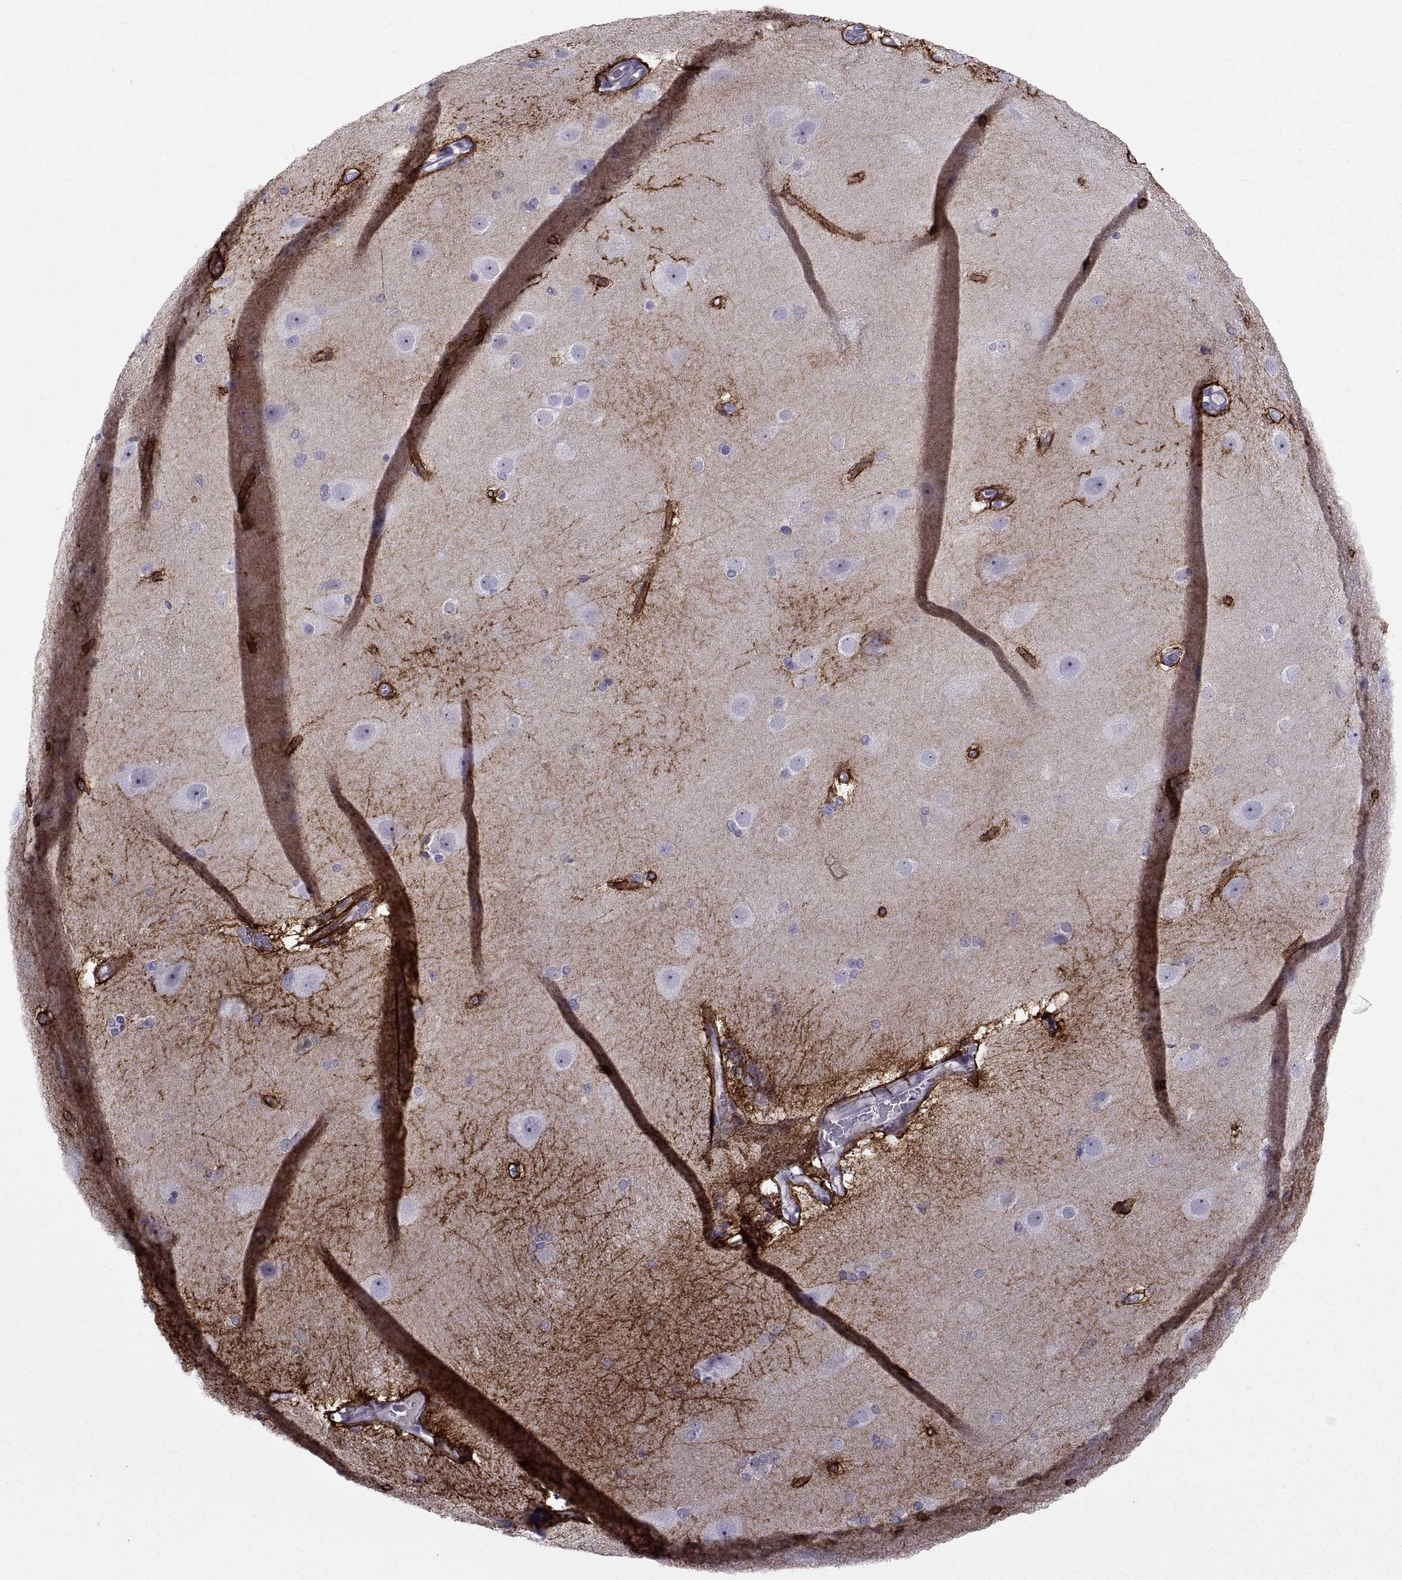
{"staining": {"intensity": "strong", "quantity": "<25%", "location": "cytoplasmic/membranous"}, "tissue": "hippocampus", "cell_type": "Glial cells", "image_type": "normal", "snomed": [{"axis": "morphology", "description": "Normal tissue, NOS"}, {"axis": "topography", "description": "Cerebral cortex"}, {"axis": "topography", "description": "Hippocampus"}], "caption": "The photomicrograph shows a brown stain indicating the presence of a protein in the cytoplasmic/membranous of glial cells in hippocampus.", "gene": "TMEM158", "patient": {"sex": "female", "age": 19}}